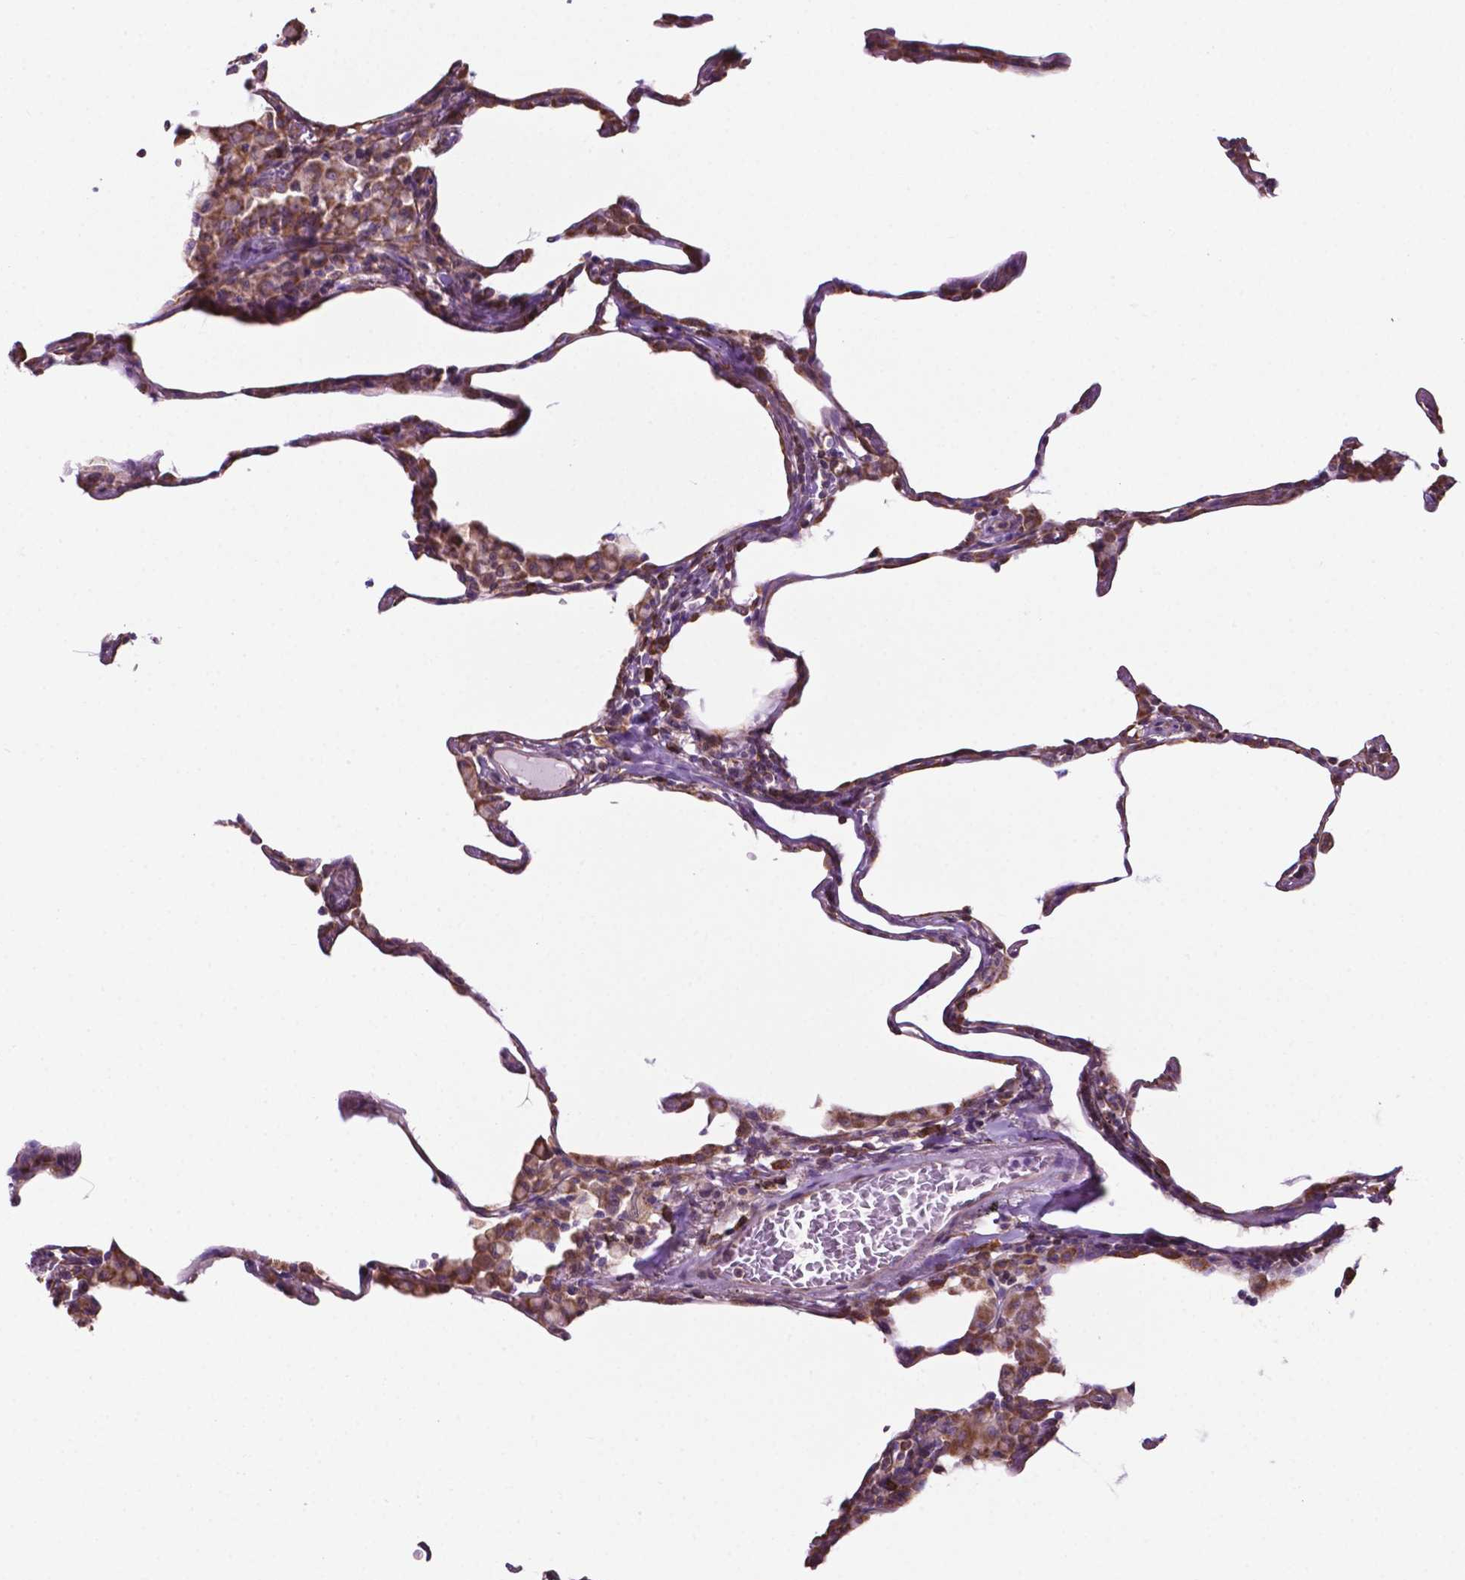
{"staining": {"intensity": "weak", "quantity": "25%-75%", "location": "cytoplasmic/membranous"}, "tissue": "lung", "cell_type": "Alveolar cells", "image_type": "normal", "snomed": [{"axis": "morphology", "description": "Normal tissue, NOS"}, {"axis": "topography", "description": "Lung"}], "caption": "The micrograph exhibits a brown stain indicating the presence of a protein in the cytoplasmic/membranous of alveolar cells in lung.", "gene": "RPL29", "patient": {"sex": "female", "age": 57}}